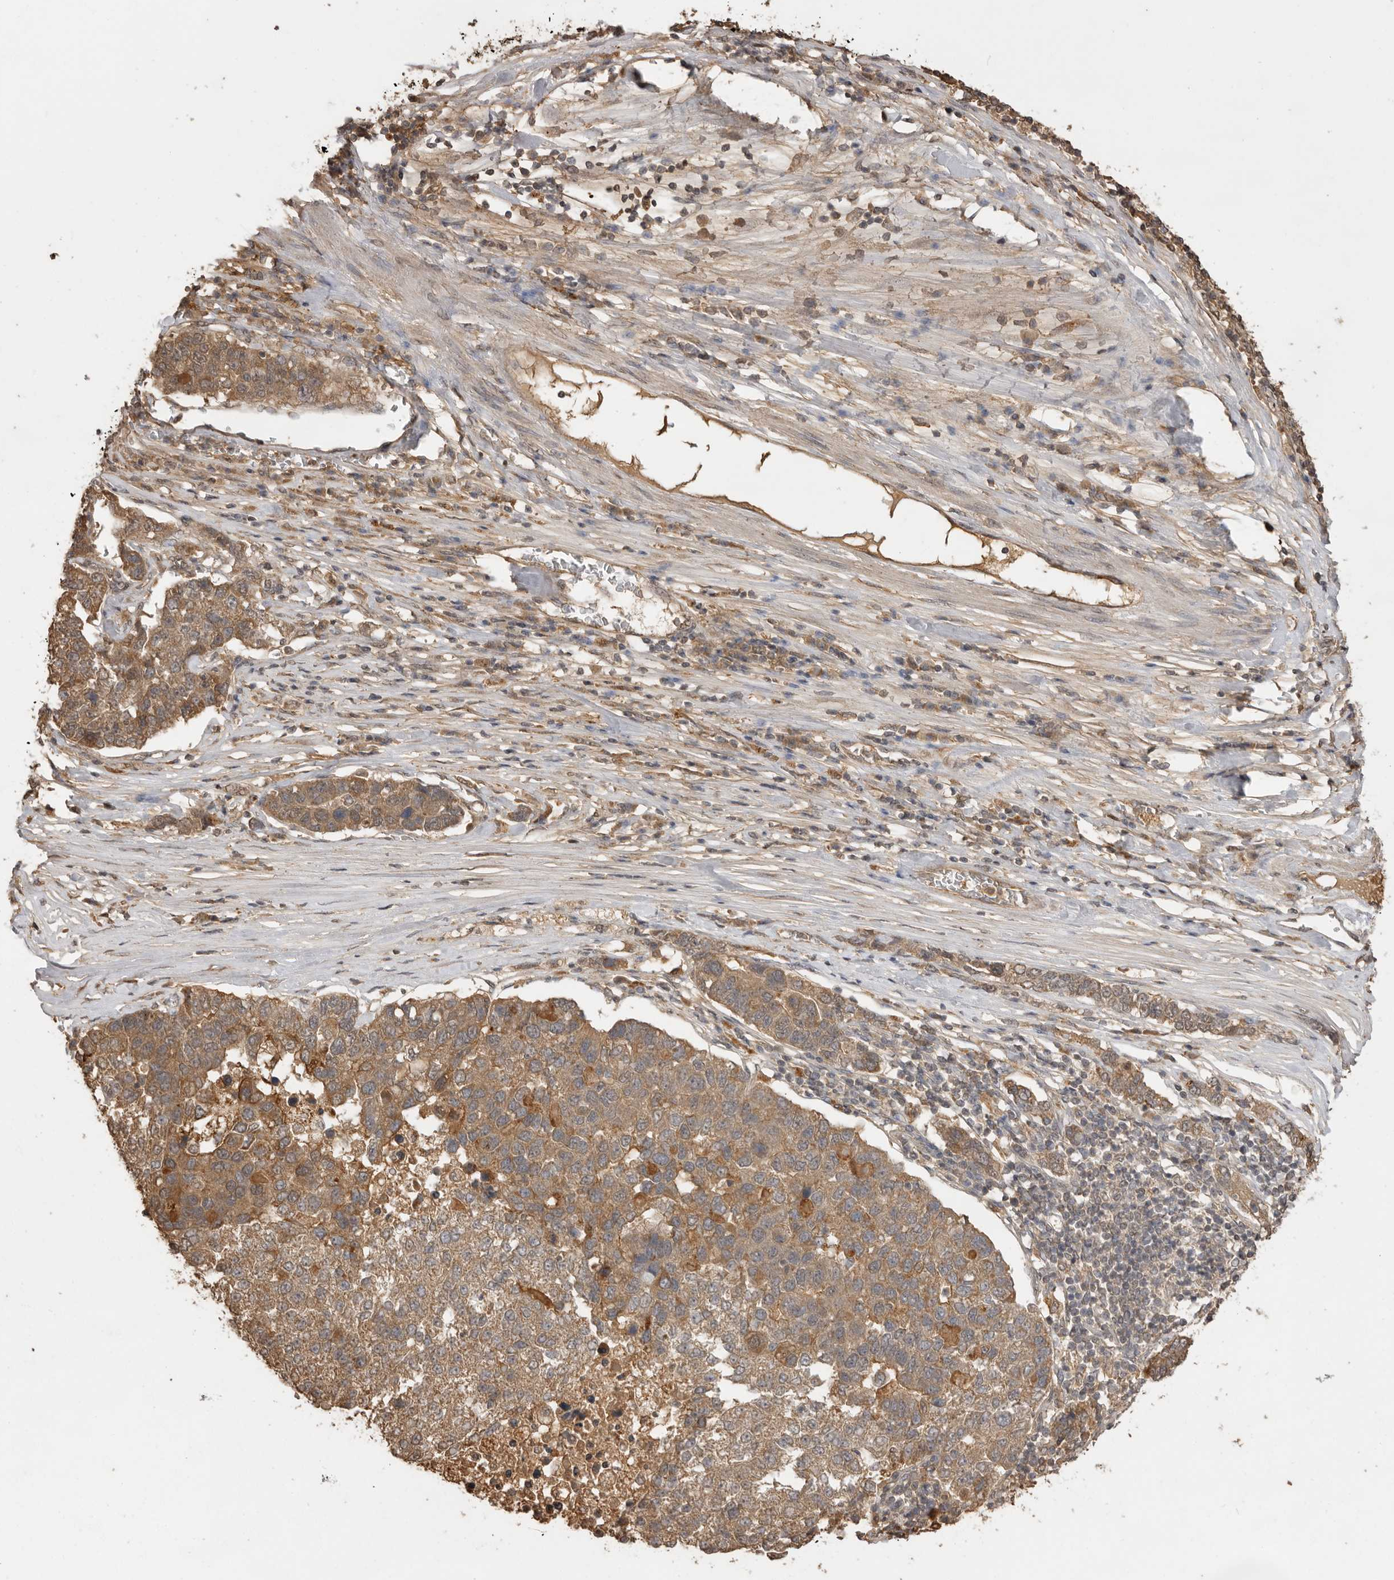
{"staining": {"intensity": "moderate", "quantity": ">75%", "location": "cytoplasmic/membranous"}, "tissue": "pancreatic cancer", "cell_type": "Tumor cells", "image_type": "cancer", "snomed": [{"axis": "morphology", "description": "Adenocarcinoma, NOS"}, {"axis": "topography", "description": "Pancreas"}], "caption": "Tumor cells reveal moderate cytoplasmic/membranous staining in about >75% of cells in pancreatic cancer.", "gene": "JAG2", "patient": {"sex": "female", "age": 61}}